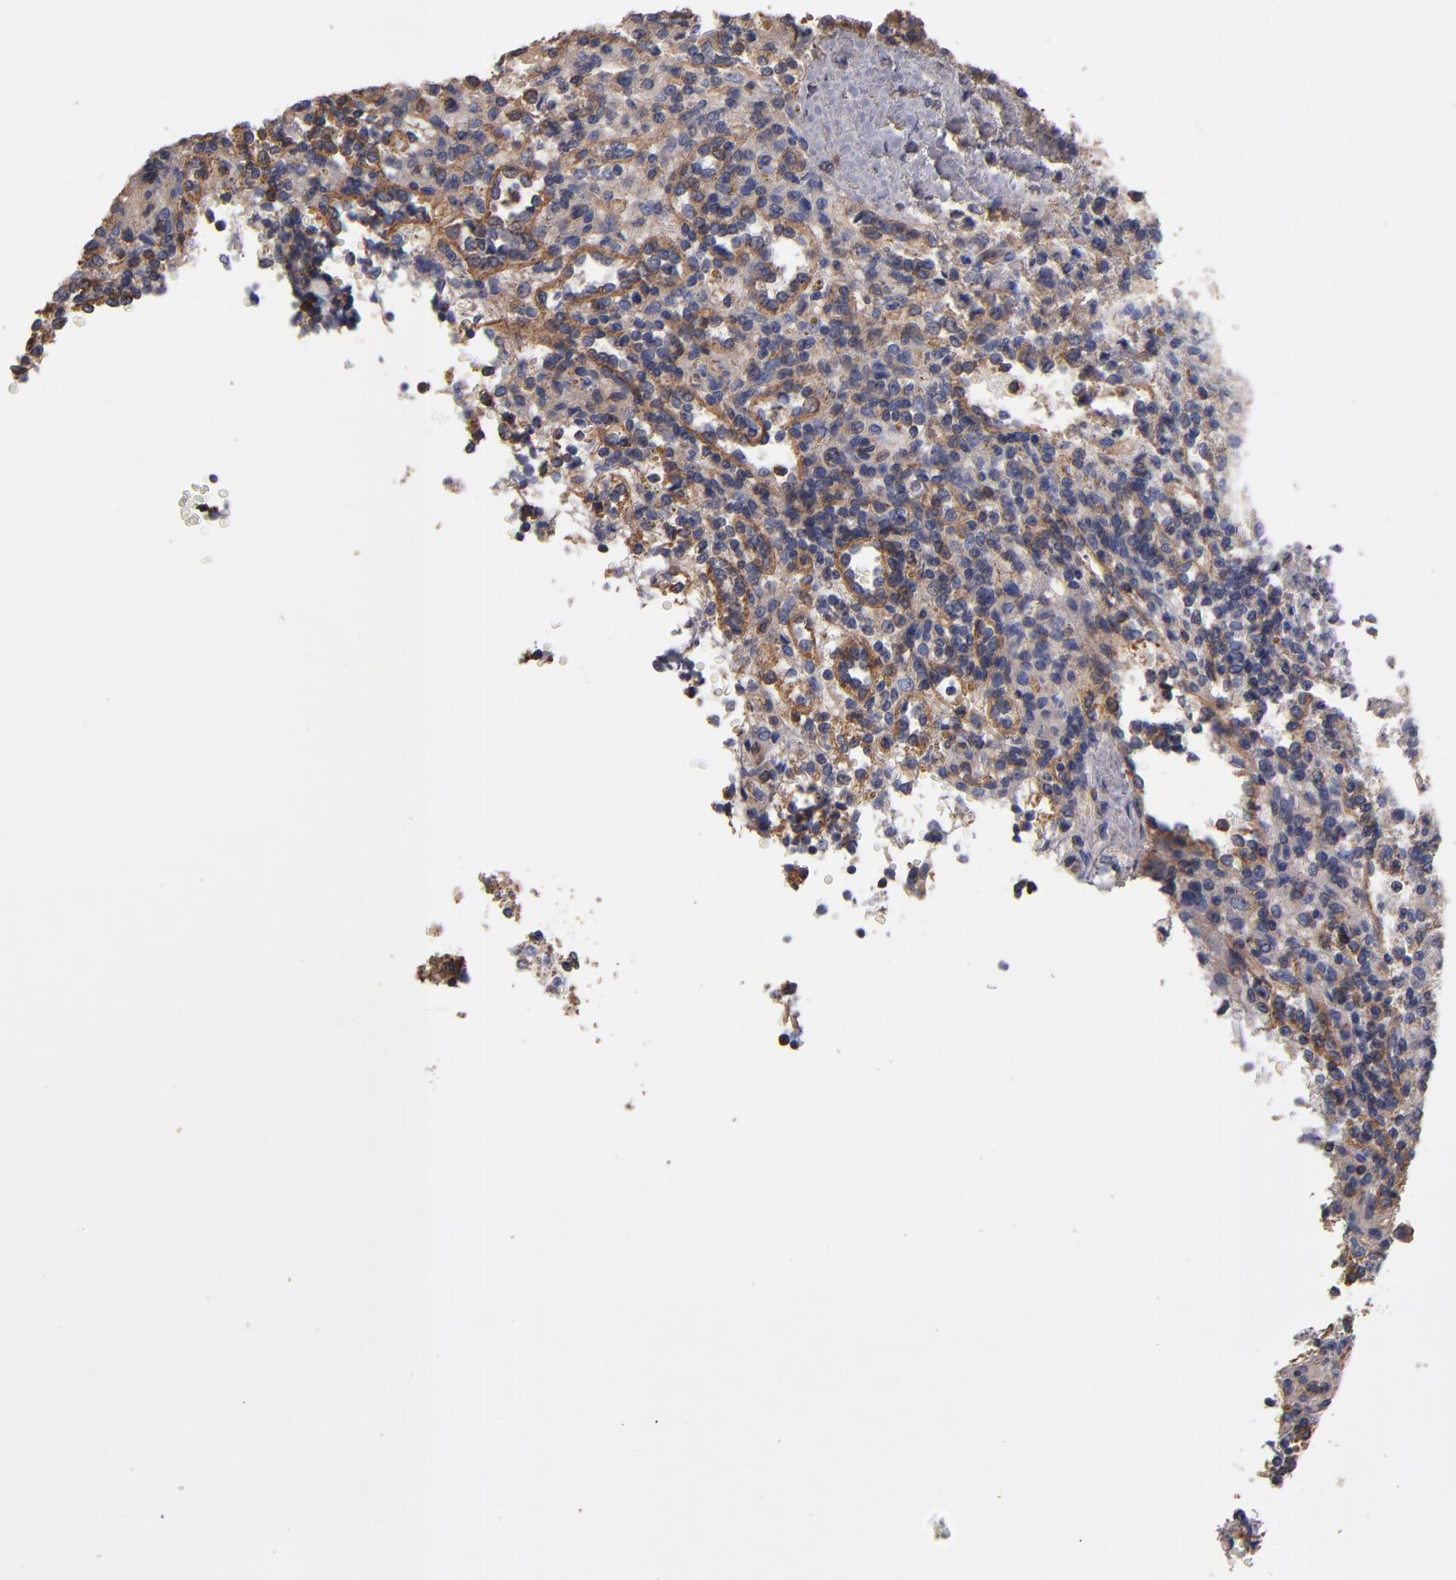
{"staining": {"intensity": "weak", "quantity": ">75%", "location": "cytoplasmic/membranous"}, "tissue": "lymphoma", "cell_type": "Tumor cells", "image_type": "cancer", "snomed": [{"axis": "morphology", "description": "Malignant lymphoma, non-Hodgkin's type, Low grade"}, {"axis": "topography", "description": "Spleen"}], "caption": "This is an image of immunohistochemistry staining of lymphoma, which shows weak positivity in the cytoplasmic/membranous of tumor cells.", "gene": "ESYT2", "patient": {"sex": "male", "age": 67}}